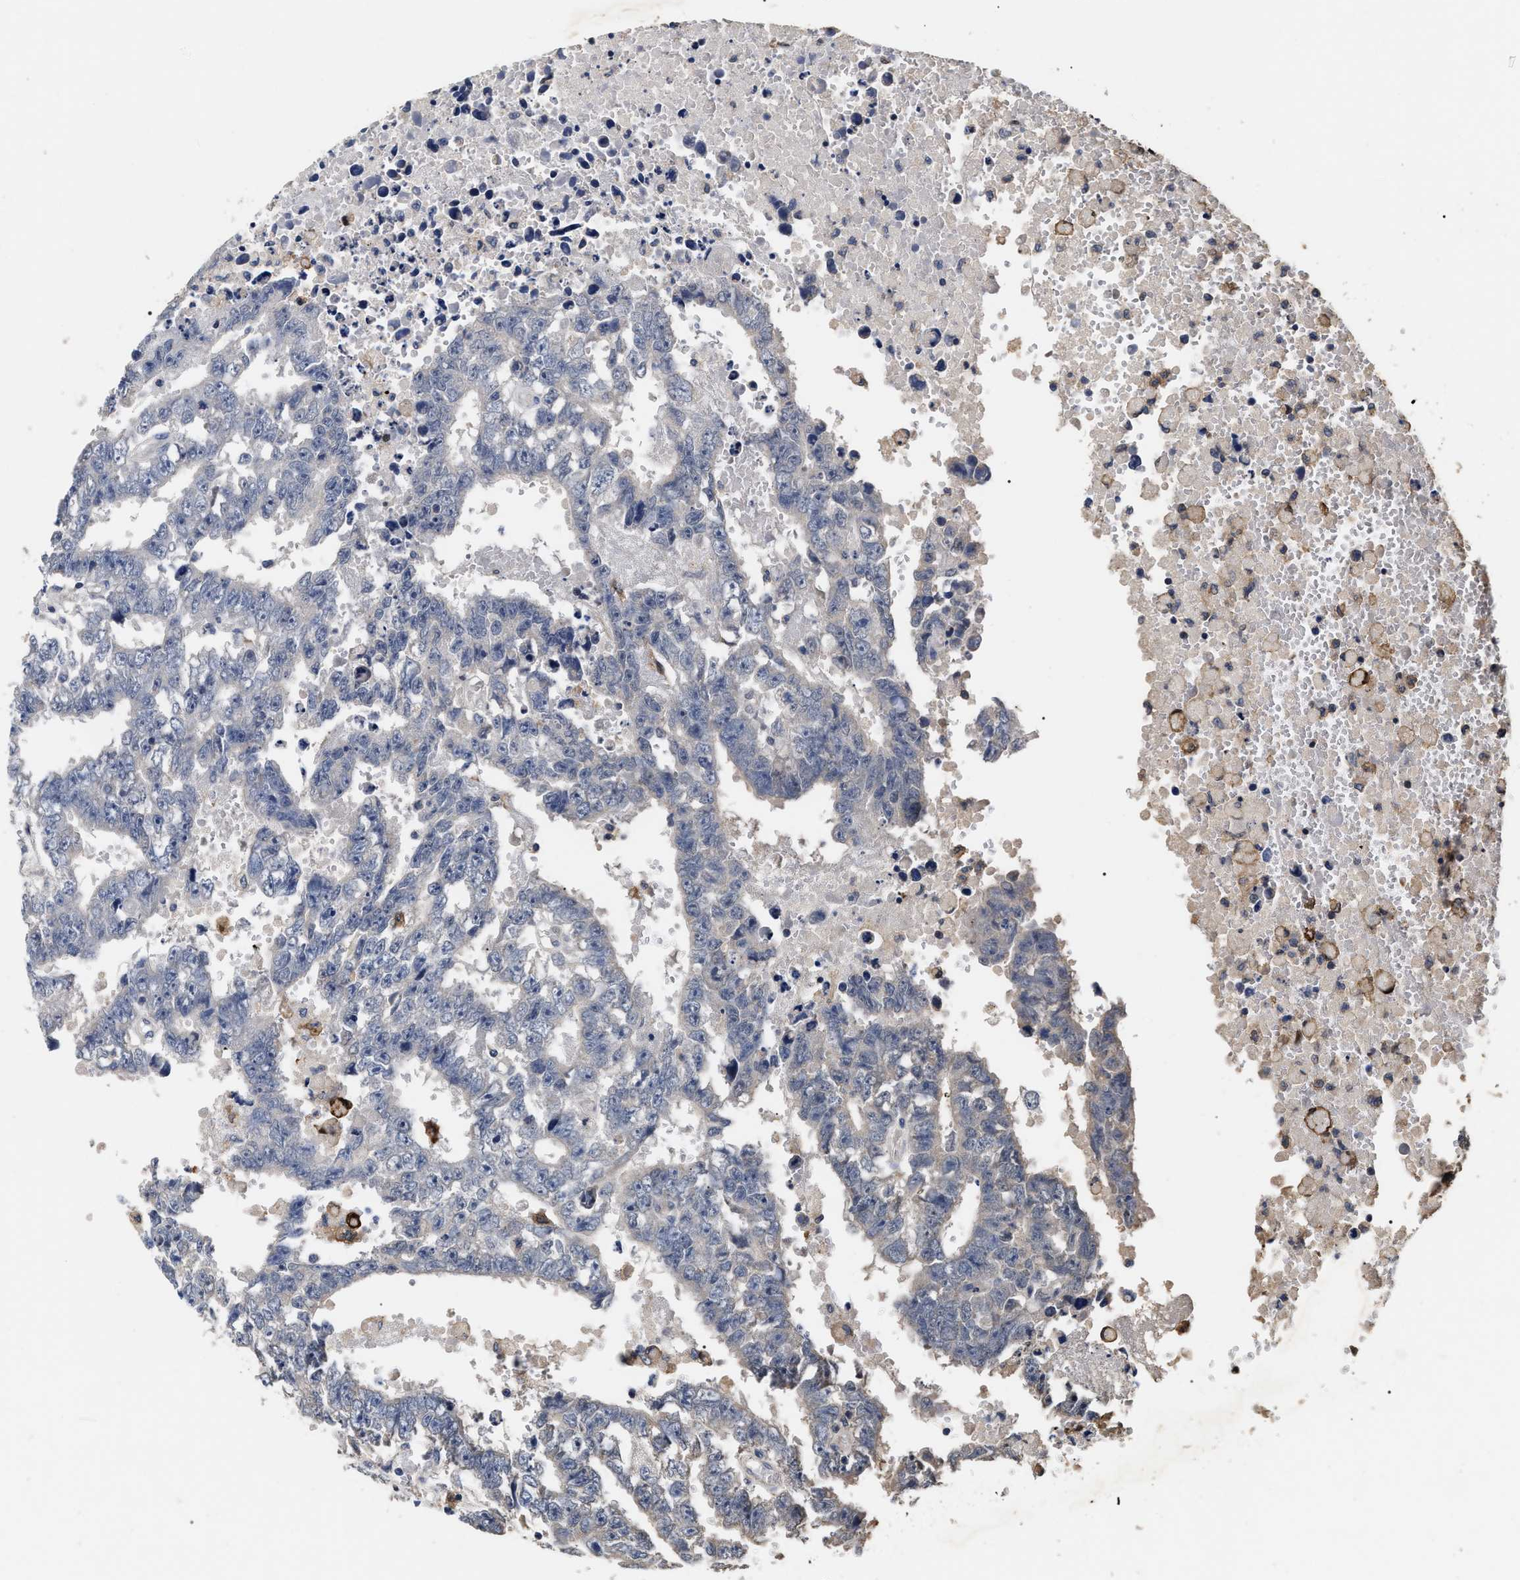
{"staining": {"intensity": "negative", "quantity": "none", "location": "none"}, "tissue": "testis cancer", "cell_type": "Tumor cells", "image_type": "cancer", "snomed": [{"axis": "morphology", "description": "Carcinoma, Embryonal, NOS"}, {"axis": "topography", "description": "Testis"}], "caption": "Immunohistochemical staining of human testis cancer (embryonal carcinoma) displays no significant staining in tumor cells. (DAB (3,3'-diaminobenzidine) immunohistochemistry, high magnification).", "gene": "UPF3A", "patient": {"sex": "male", "age": 25}}